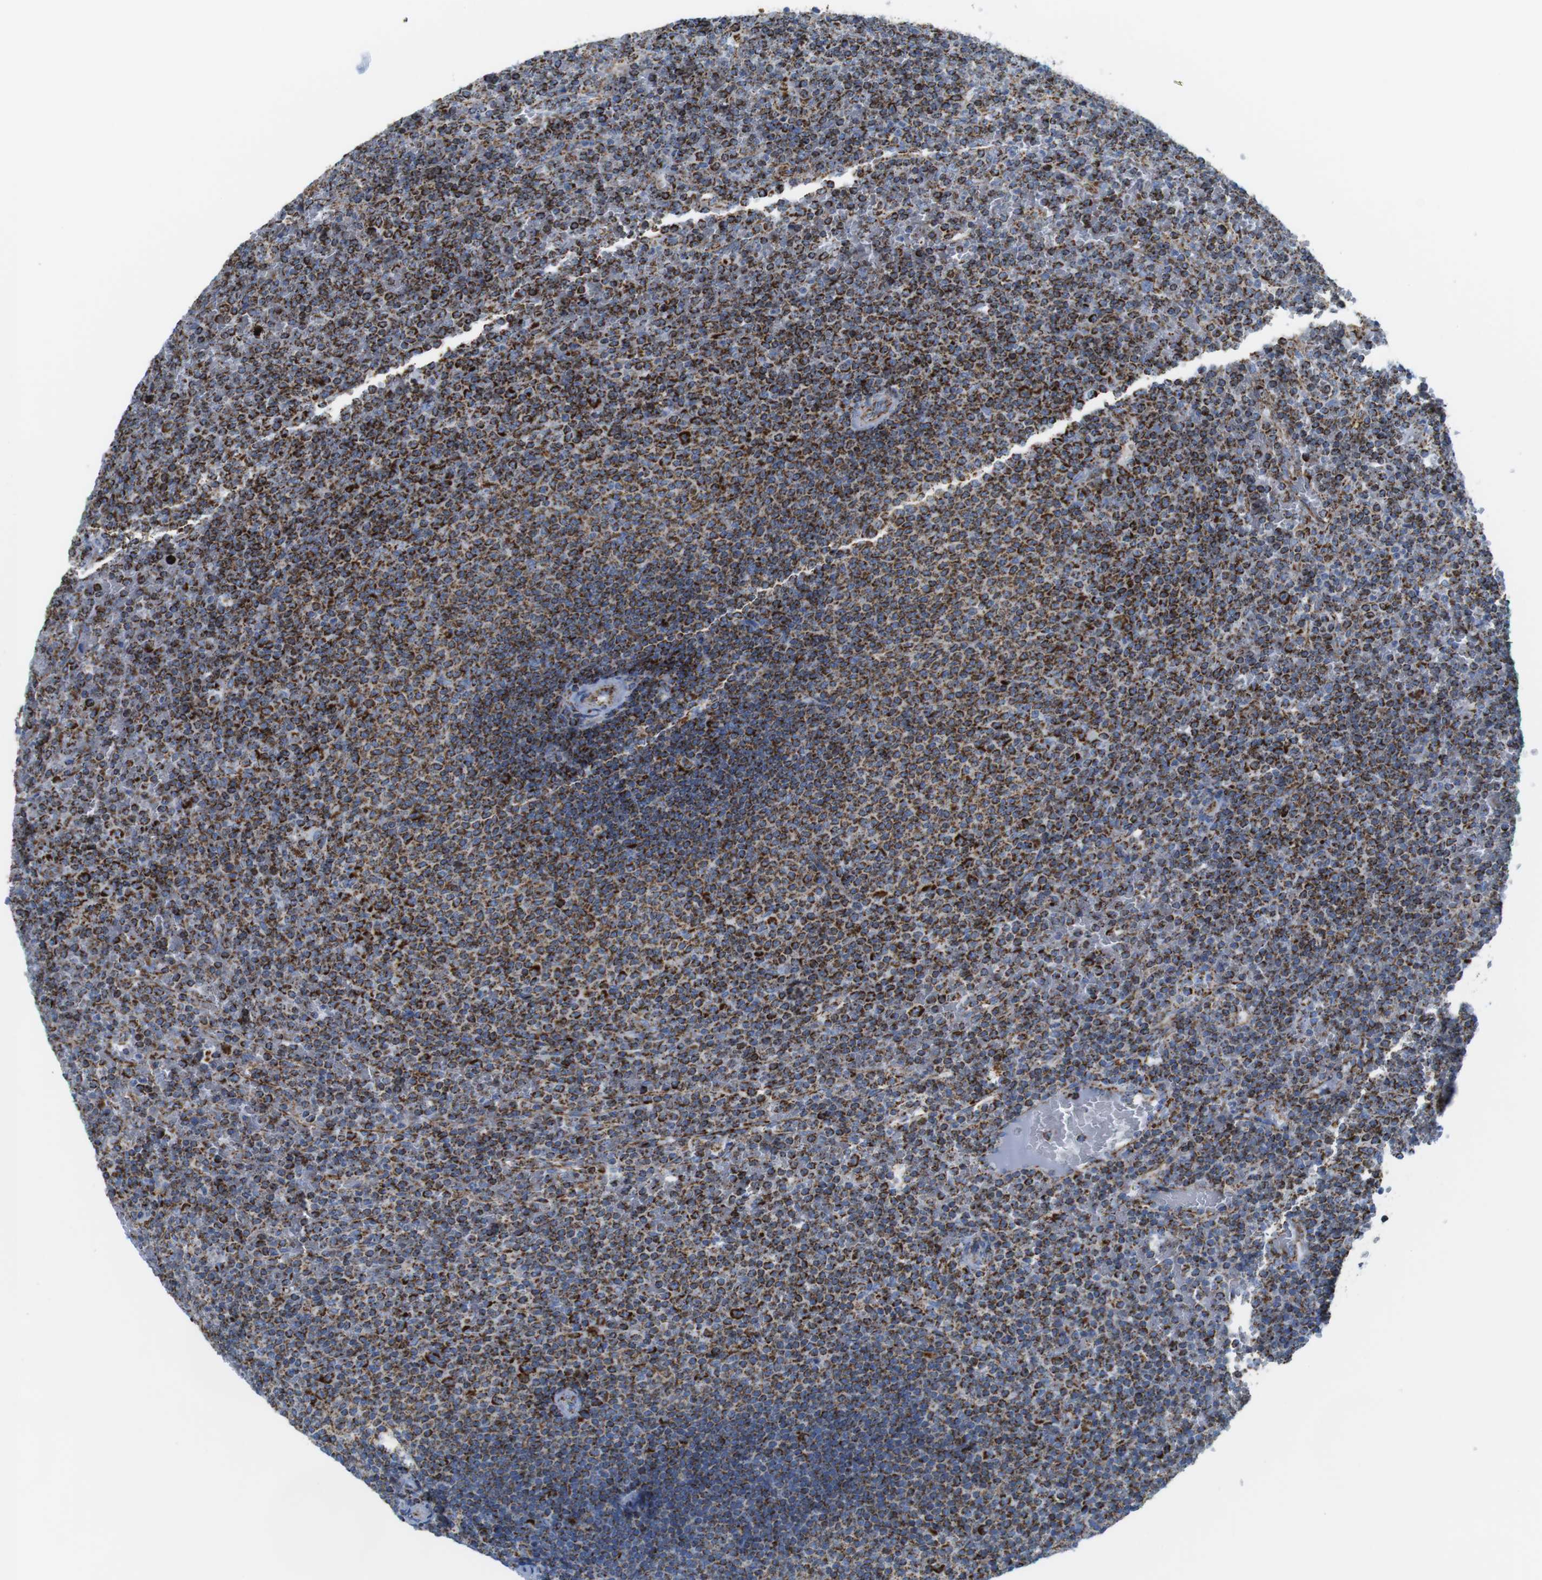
{"staining": {"intensity": "strong", "quantity": ">75%", "location": "cytoplasmic/membranous"}, "tissue": "lymphoma", "cell_type": "Tumor cells", "image_type": "cancer", "snomed": [{"axis": "morphology", "description": "Malignant lymphoma, non-Hodgkin's type, Low grade"}, {"axis": "topography", "description": "Spleen"}], "caption": "Protein staining of low-grade malignant lymphoma, non-Hodgkin's type tissue exhibits strong cytoplasmic/membranous expression in about >75% of tumor cells. Using DAB (brown) and hematoxylin (blue) stains, captured at high magnification using brightfield microscopy.", "gene": "ATP5PO", "patient": {"sex": "female", "age": 77}}